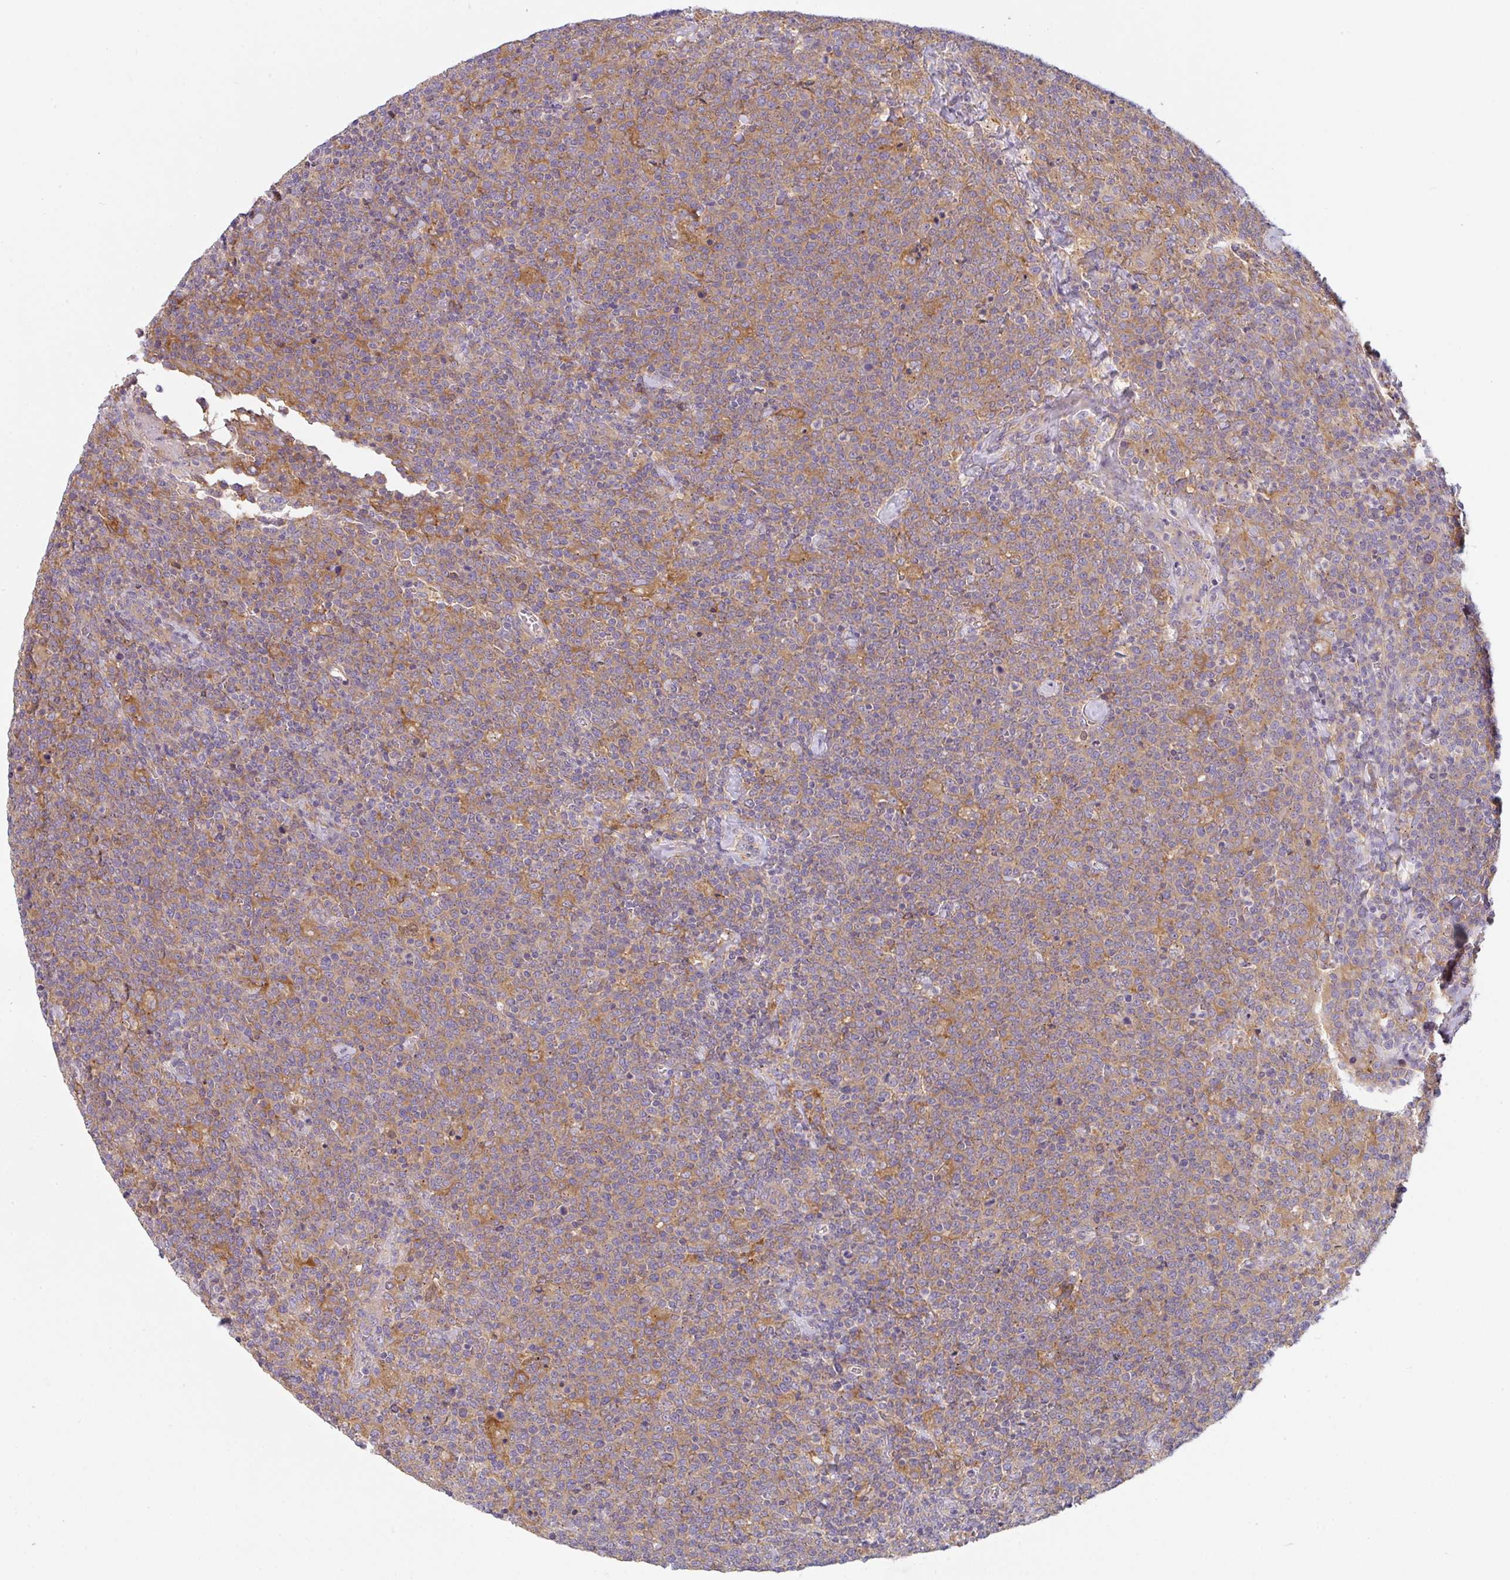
{"staining": {"intensity": "weak", "quantity": ">75%", "location": "cytoplasmic/membranous"}, "tissue": "lymphoma", "cell_type": "Tumor cells", "image_type": "cancer", "snomed": [{"axis": "morphology", "description": "Malignant lymphoma, non-Hodgkin's type, High grade"}, {"axis": "topography", "description": "Lymph node"}], "caption": "Tumor cells reveal low levels of weak cytoplasmic/membranous positivity in about >75% of cells in human lymphoma. Using DAB (brown) and hematoxylin (blue) stains, captured at high magnification using brightfield microscopy.", "gene": "SNX5", "patient": {"sex": "male", "age": 61}}